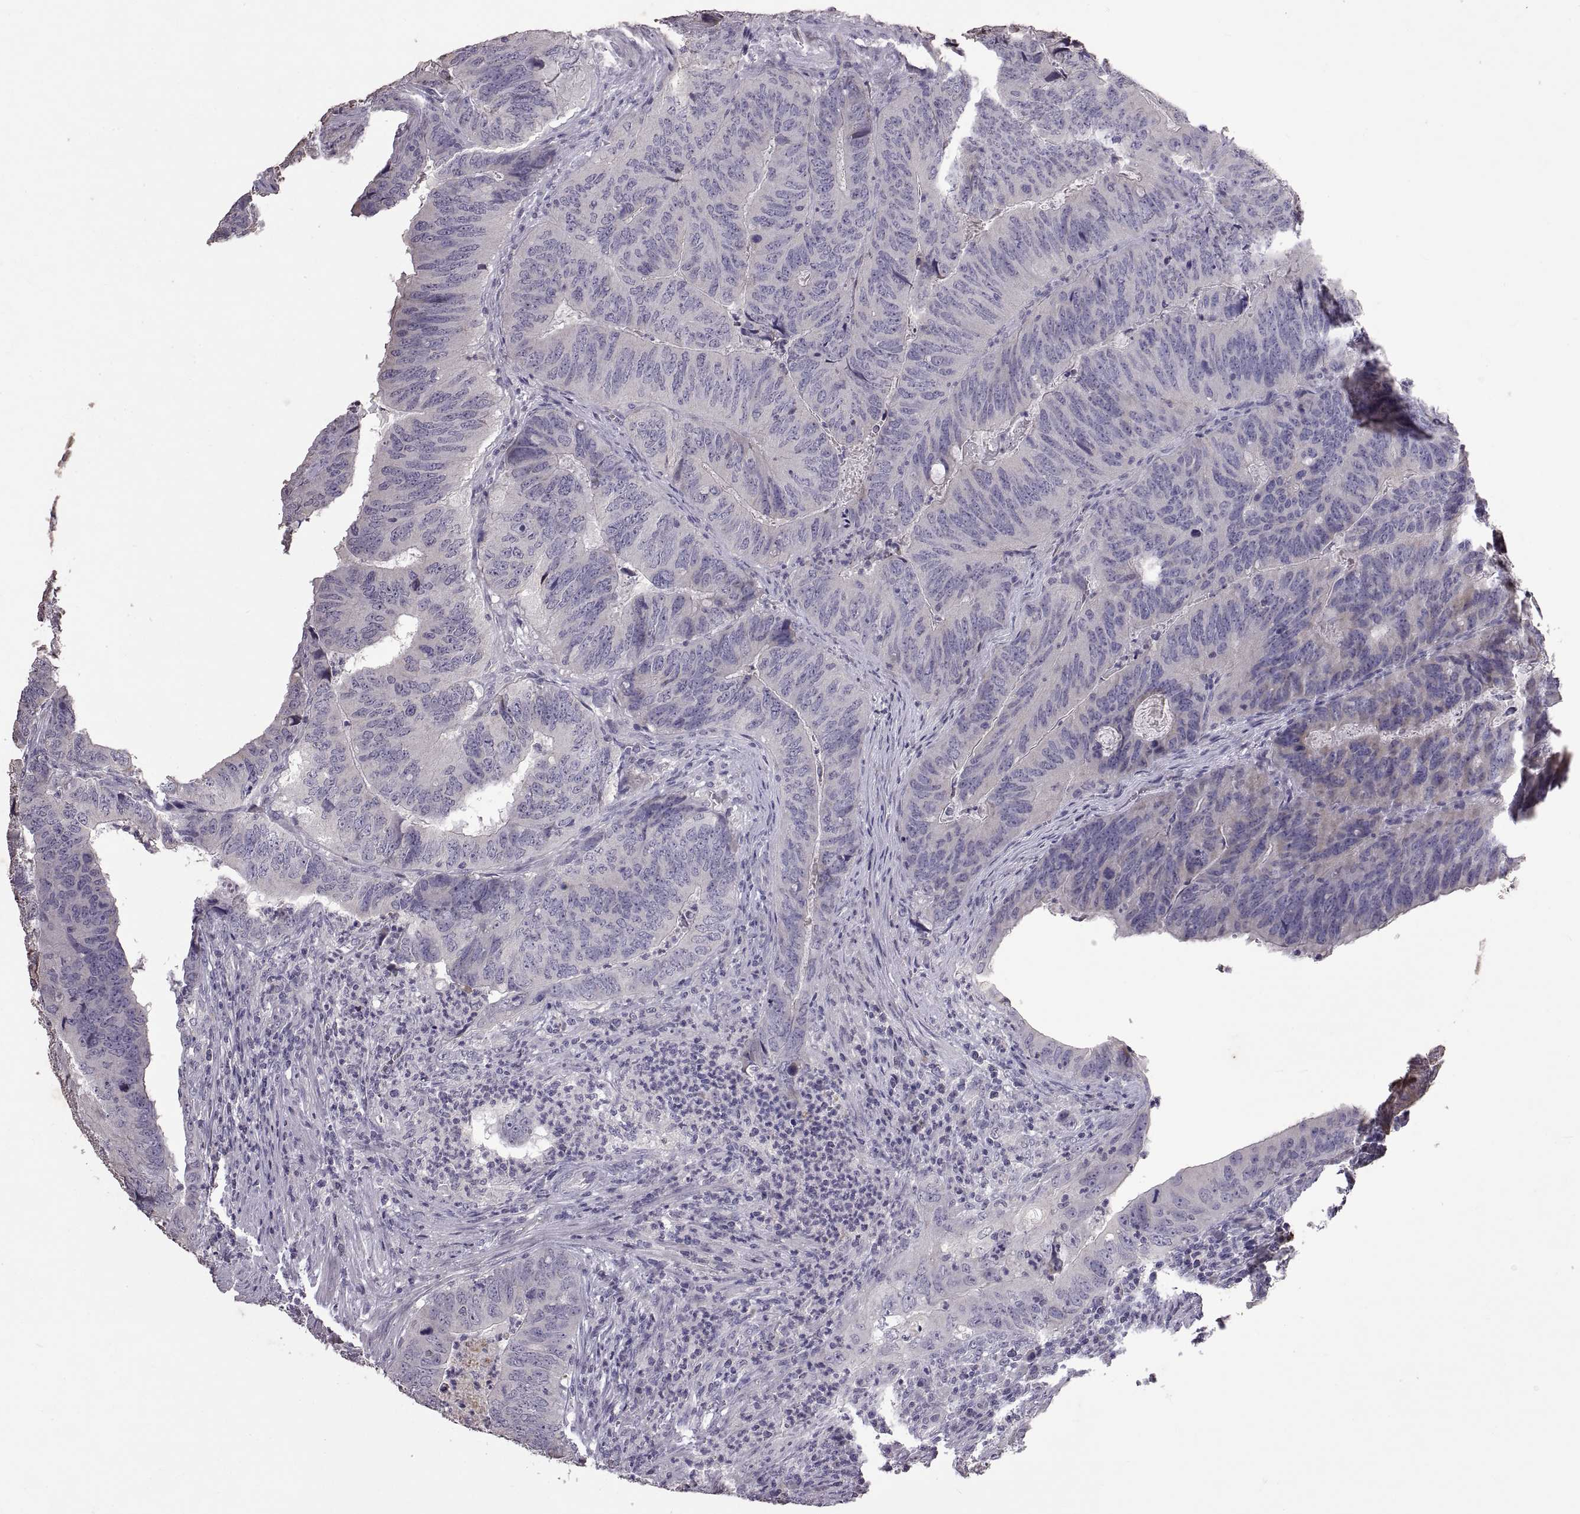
{"staining": {"intensity": "negative", "quantity": "none", "location": "none"}, "tissue": "colorectal cancer", "cell_type": "Tumor cells", "image_type": "cancer", "snomed": [{"axis": "morphology", "description": "Adenocarcinoma, NOS"}, {"axis": "topography", "description": "Colon"}], "caption": "Photomicrograph shows no protein positivity in tumor cells of adenocarcinoma (colorectal) tissue.", "gene": "DEFB136", "patient": {"sex": "male", "age": 79}}